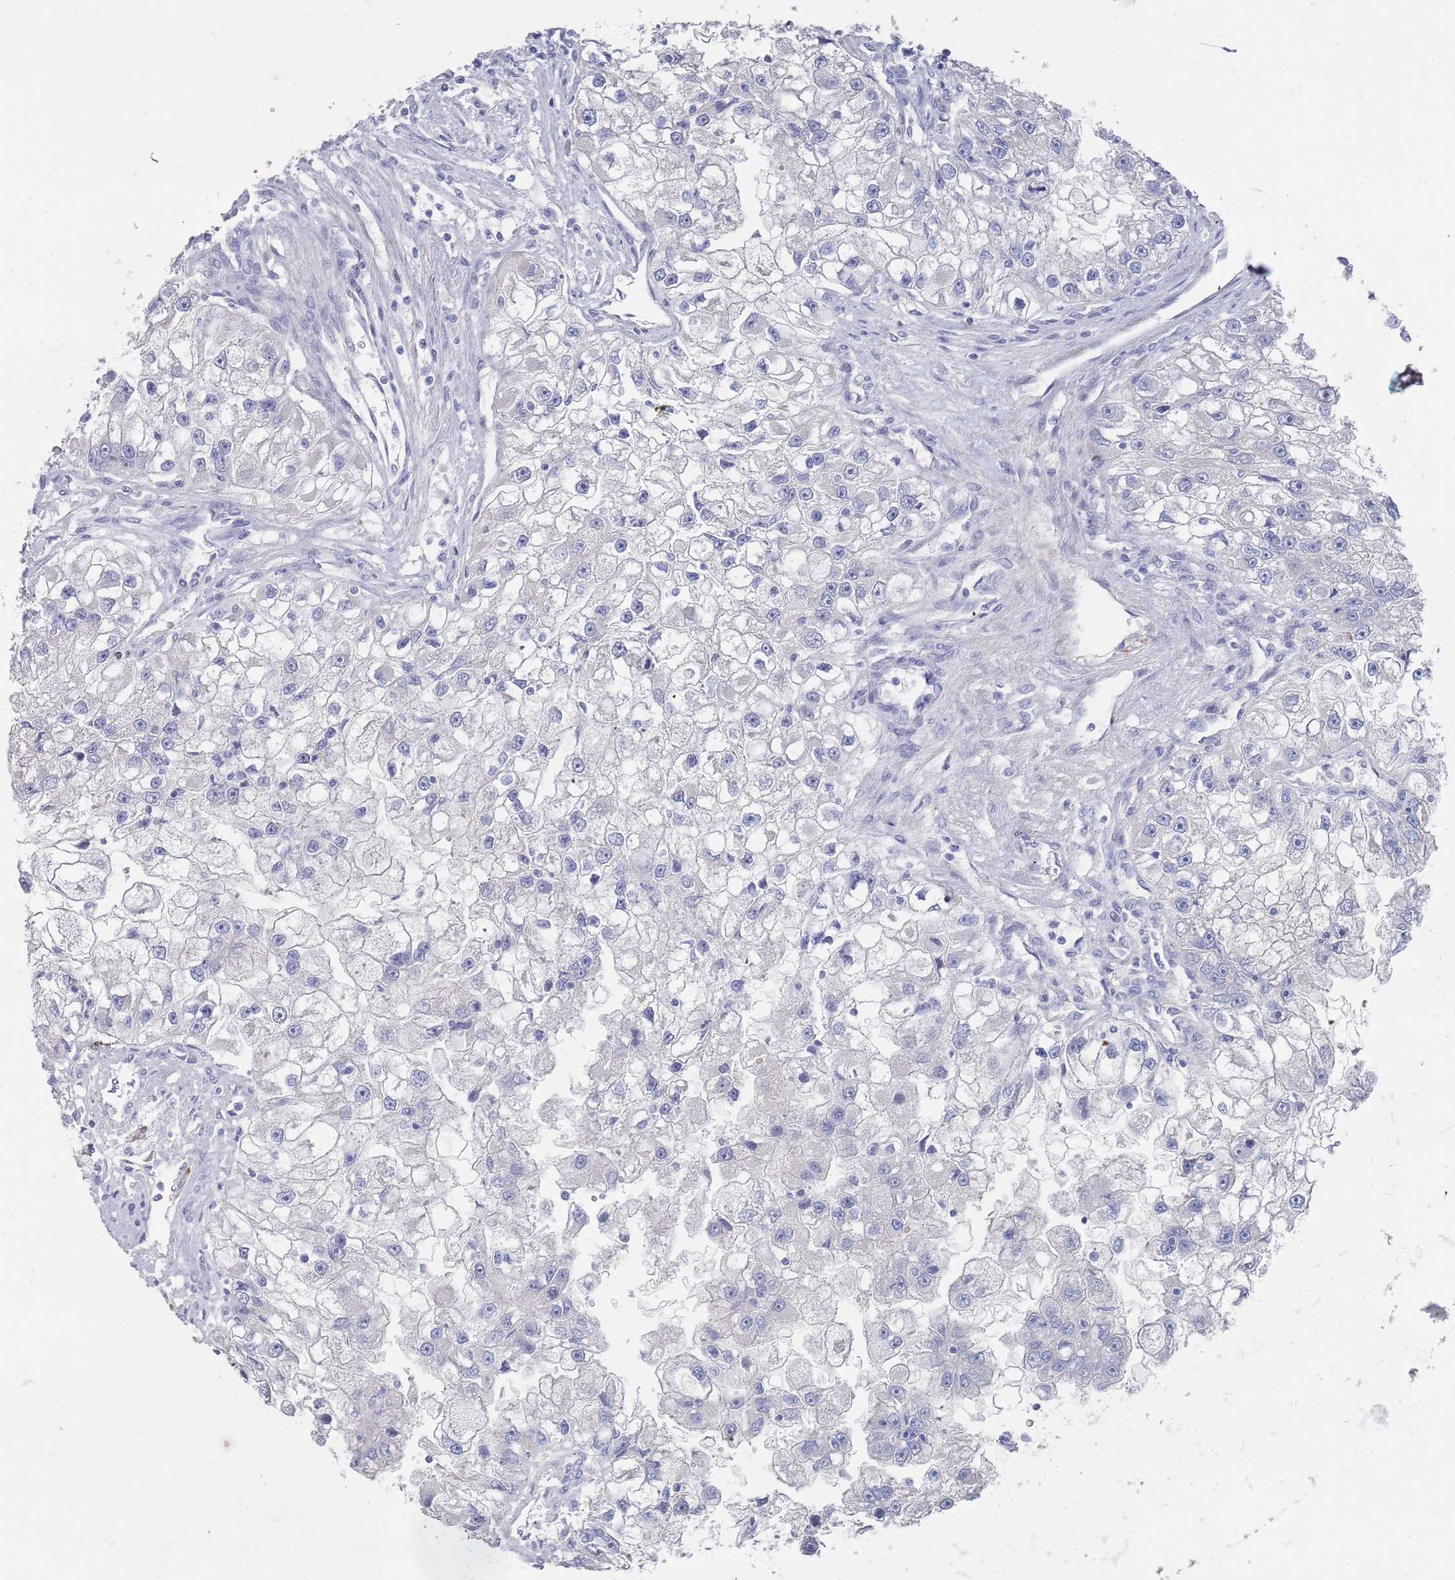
{"staining": {"intensity": "negative", "quantity": "none", "location": "none"}, "tissue": "renal cancer", "cell_type": "Tumor cells", "image_type": "cancer", "snomed": [{"axis": "morphology", "description": "Adenocarcinoma, NOS"}, {"axis": "topography", "description": "Kidney"}], "caption": "DAB (3,3'-diaminobenzidine) immunohistochemical staining of renal cancer (adenocarcinoma) displays no significant expression in tumor cells.", "gene": "TMCO3", "patient": {"sex": "male", "age": 63}}